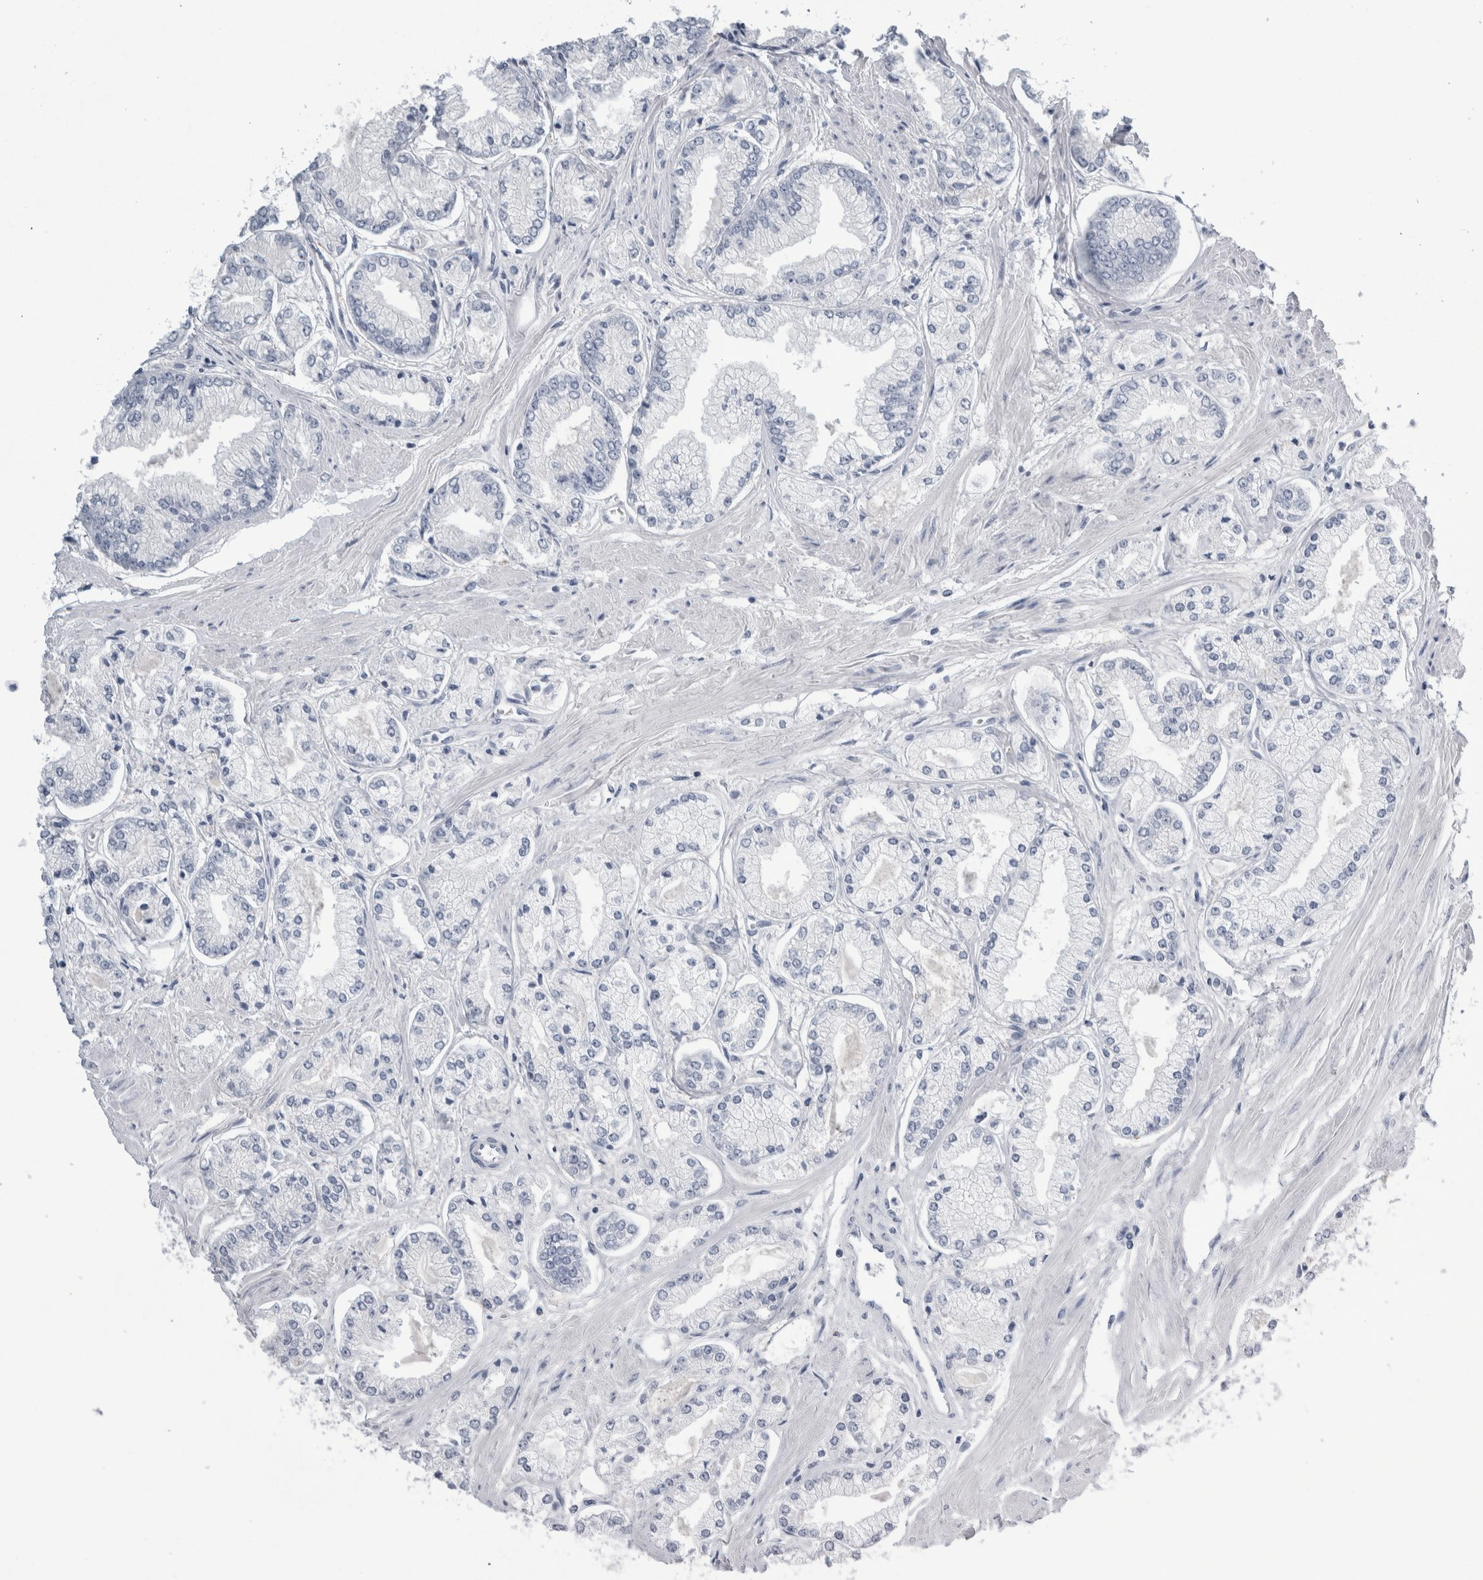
{"staining": {"intensity": "negative", "quantity": "none", "location": "none"}, "tissue": "prostate cancer", "cell_type": "Tumor cells", "image_type": "cancer", "snomed": [{"axis": "morphology", "description": "Adenocarcinoma, Low grade"}, {"axis": "topography", "description": "Prostate"}], "caption": "Prostate low-grade adenocarcinoma was stained to show a protein in brown. There is no significant expression in tumor cells.", "gene": "ANKFY1", "patient": {"sex": "male", "age": 52}}